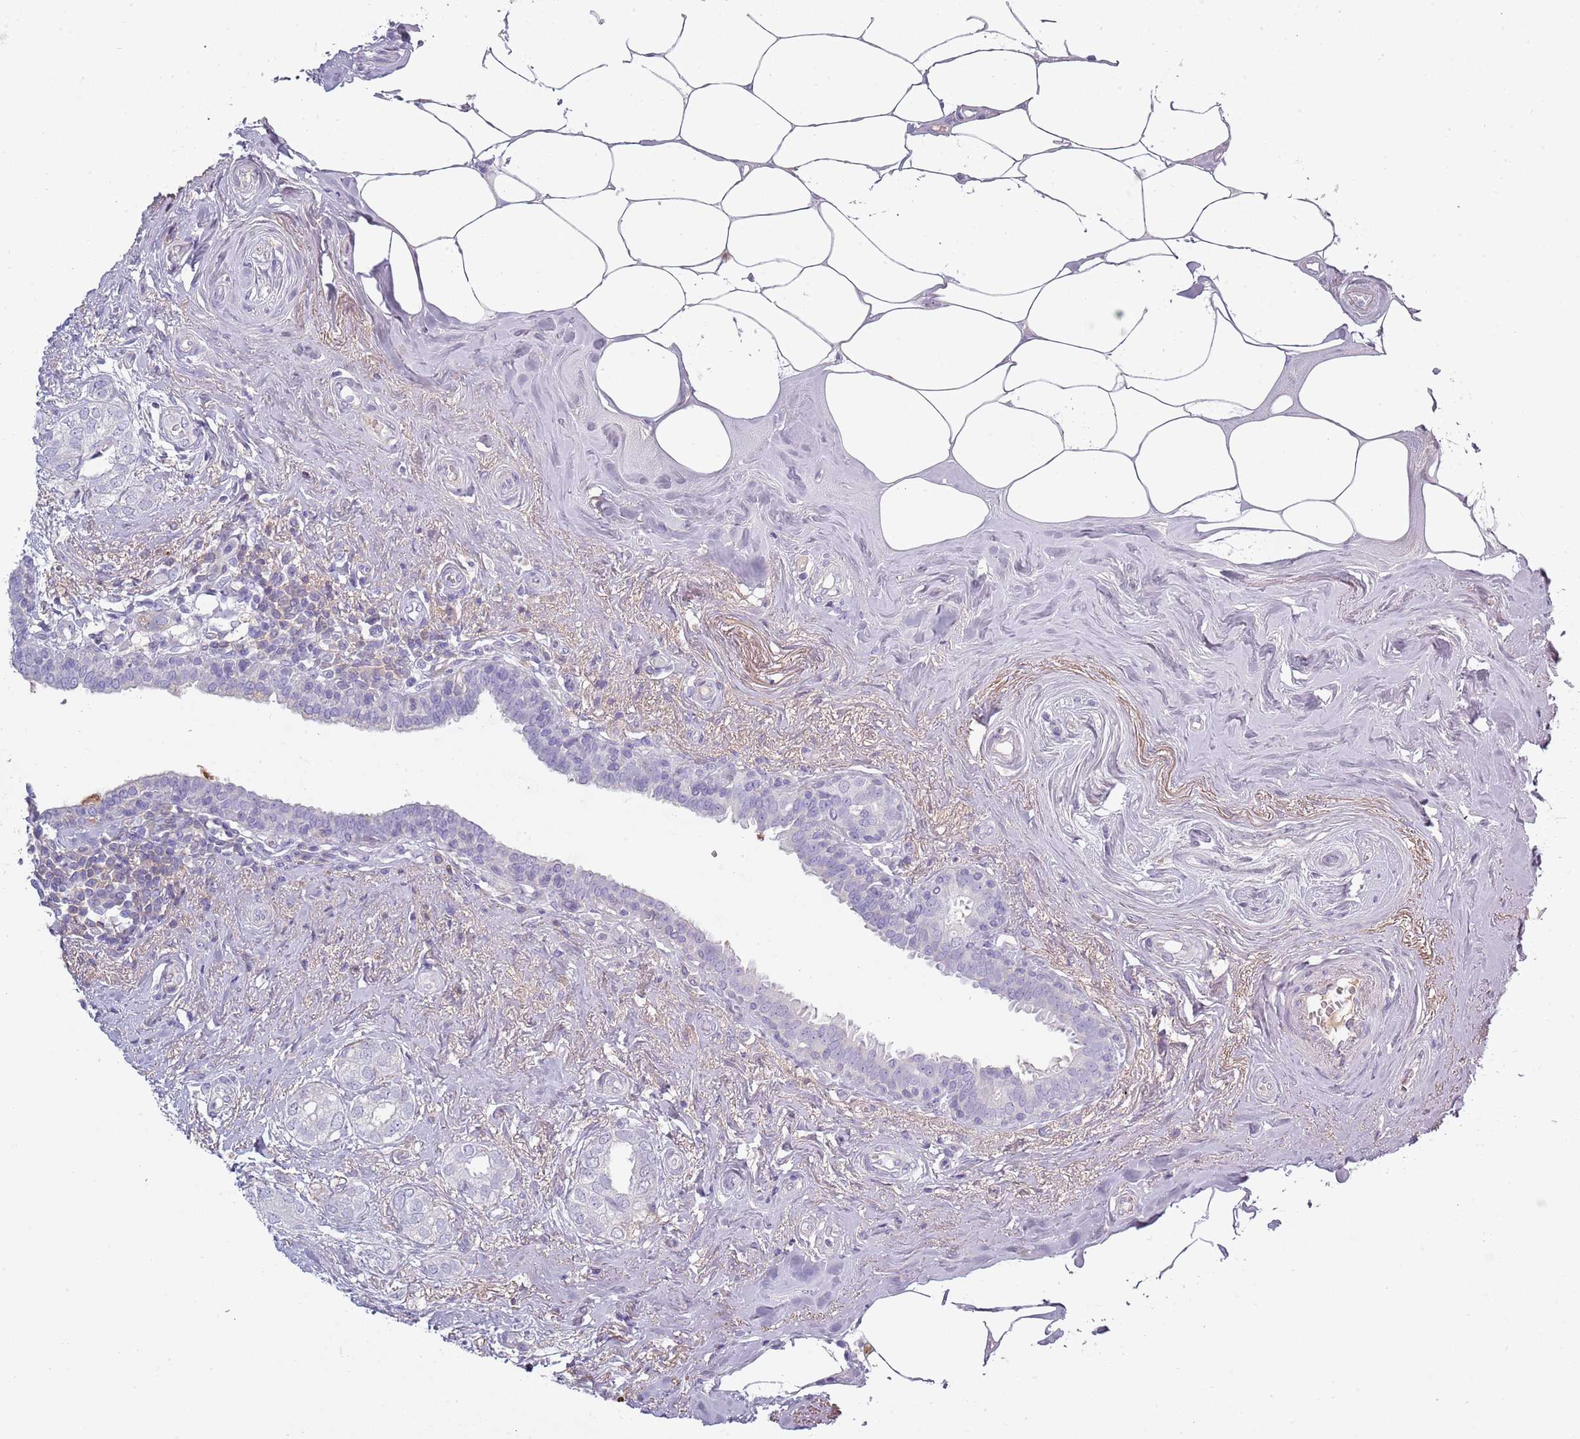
{"staining": {"intensity": "negative", "quantity": "none", "location": "none"}, "tissue": "breast cancer", "cell_type": "Tumor cells", "image_type": "cancer", "snomed": [{"axis": "morphology", "description": "Duct carcinoma"}, {"axis": "topography", "description": "Breast"}], "caption": "Histopathology image shows no significant protein expression in tumor cells of intraductal carcinoma (breast). (Immunohistochemistry, brightfield microscopy, high magnification).", "gene": "TNFRSF6B", "patient": {"sex": "female", "age": 73}}